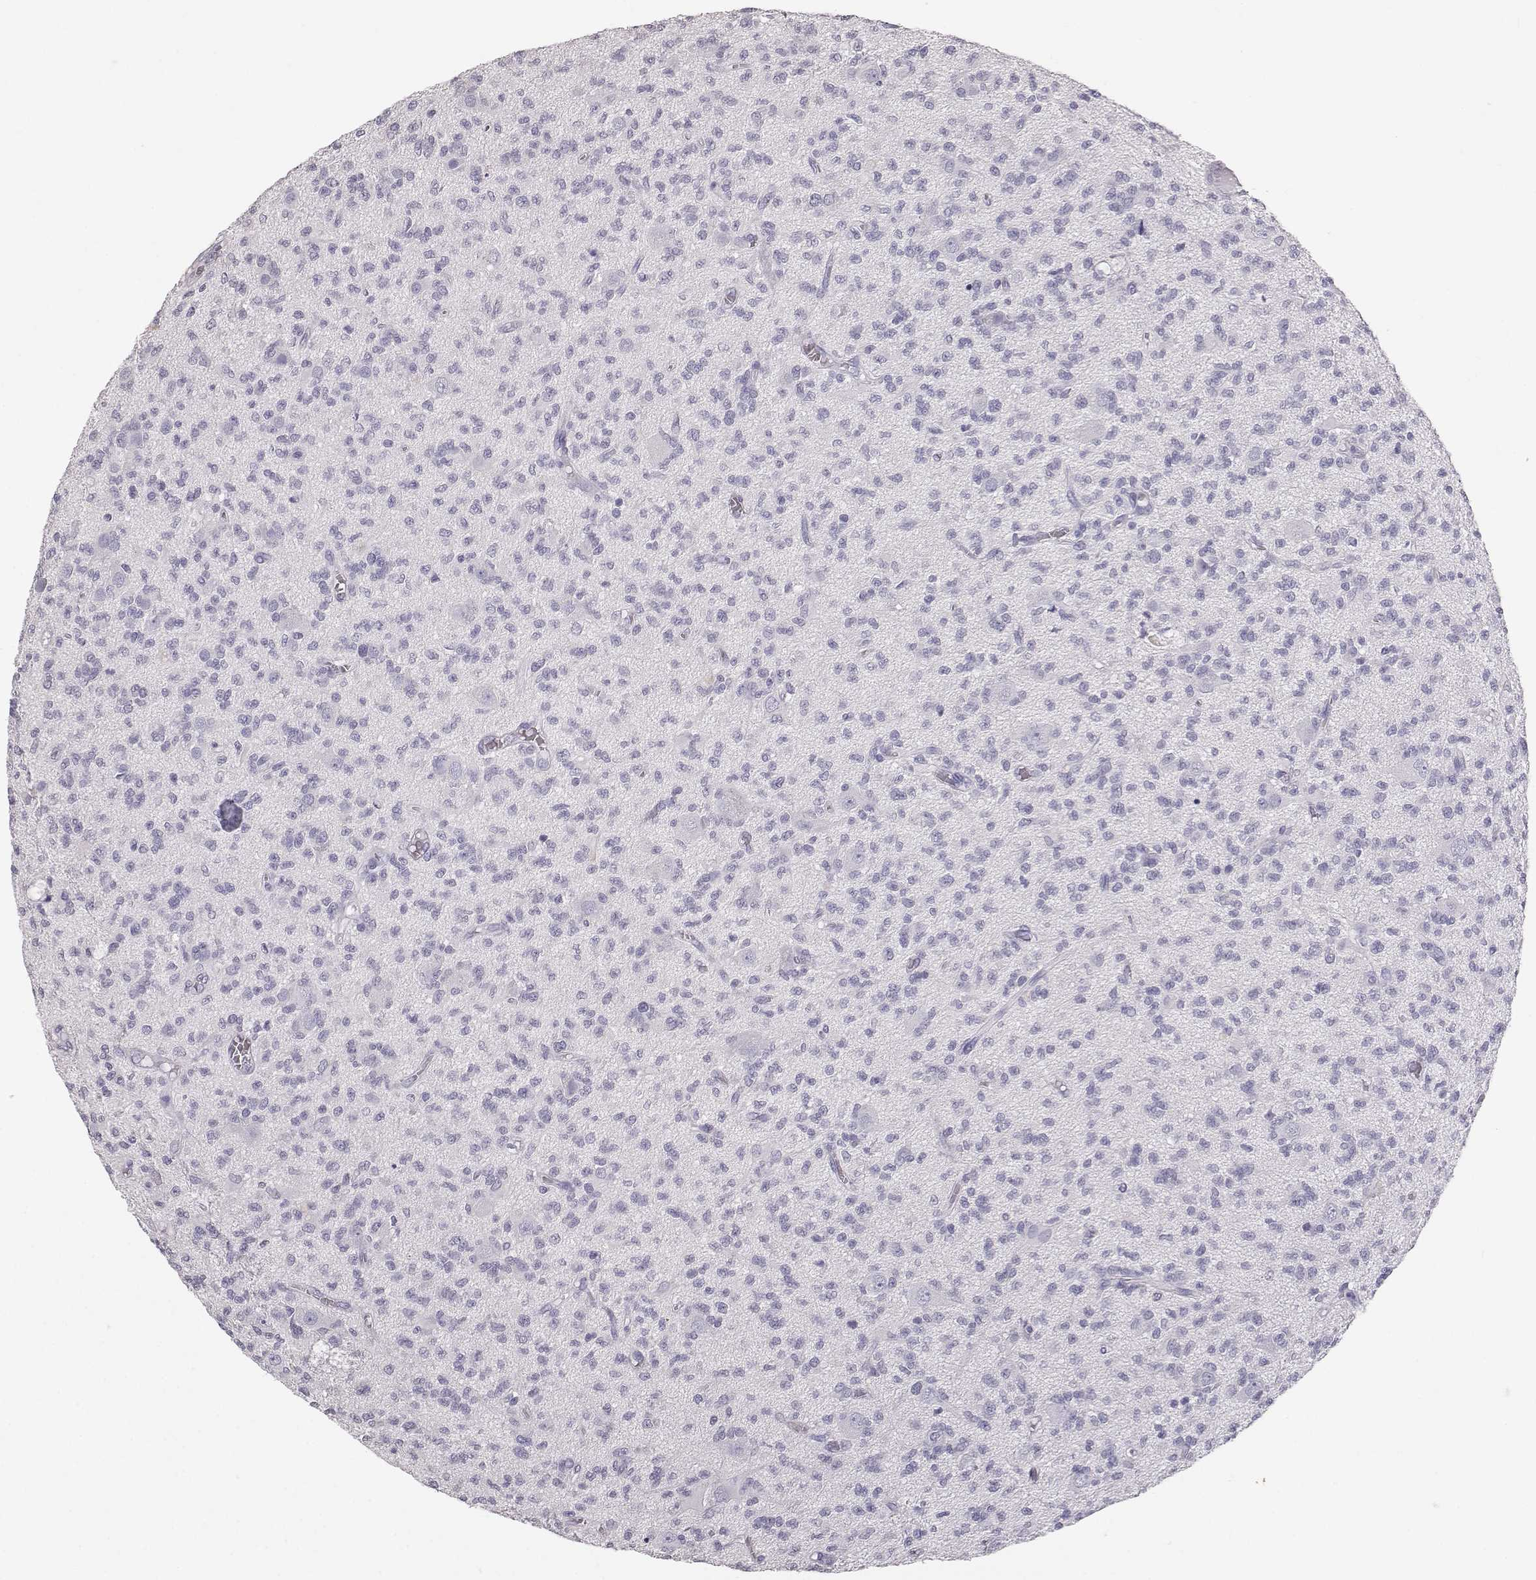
{"staining": {"intensity": "negative", "quantity": "none", "location": "none"}, "tissue": "glioma", "cell_type": "Tumor cells", "image_type": "cancer", "snomed": [{"axis": "morphology", "description": "Glioma, malignant, Low grade"}, {"axis": "topography", "description": "Brain"}], "caption": "Photomicrograph shows no protein staining in tumor cells of malignant glioma (low-grade) tissue.", "gene": "KRT33A", "patient": {"sex": "male", "age": 64}}